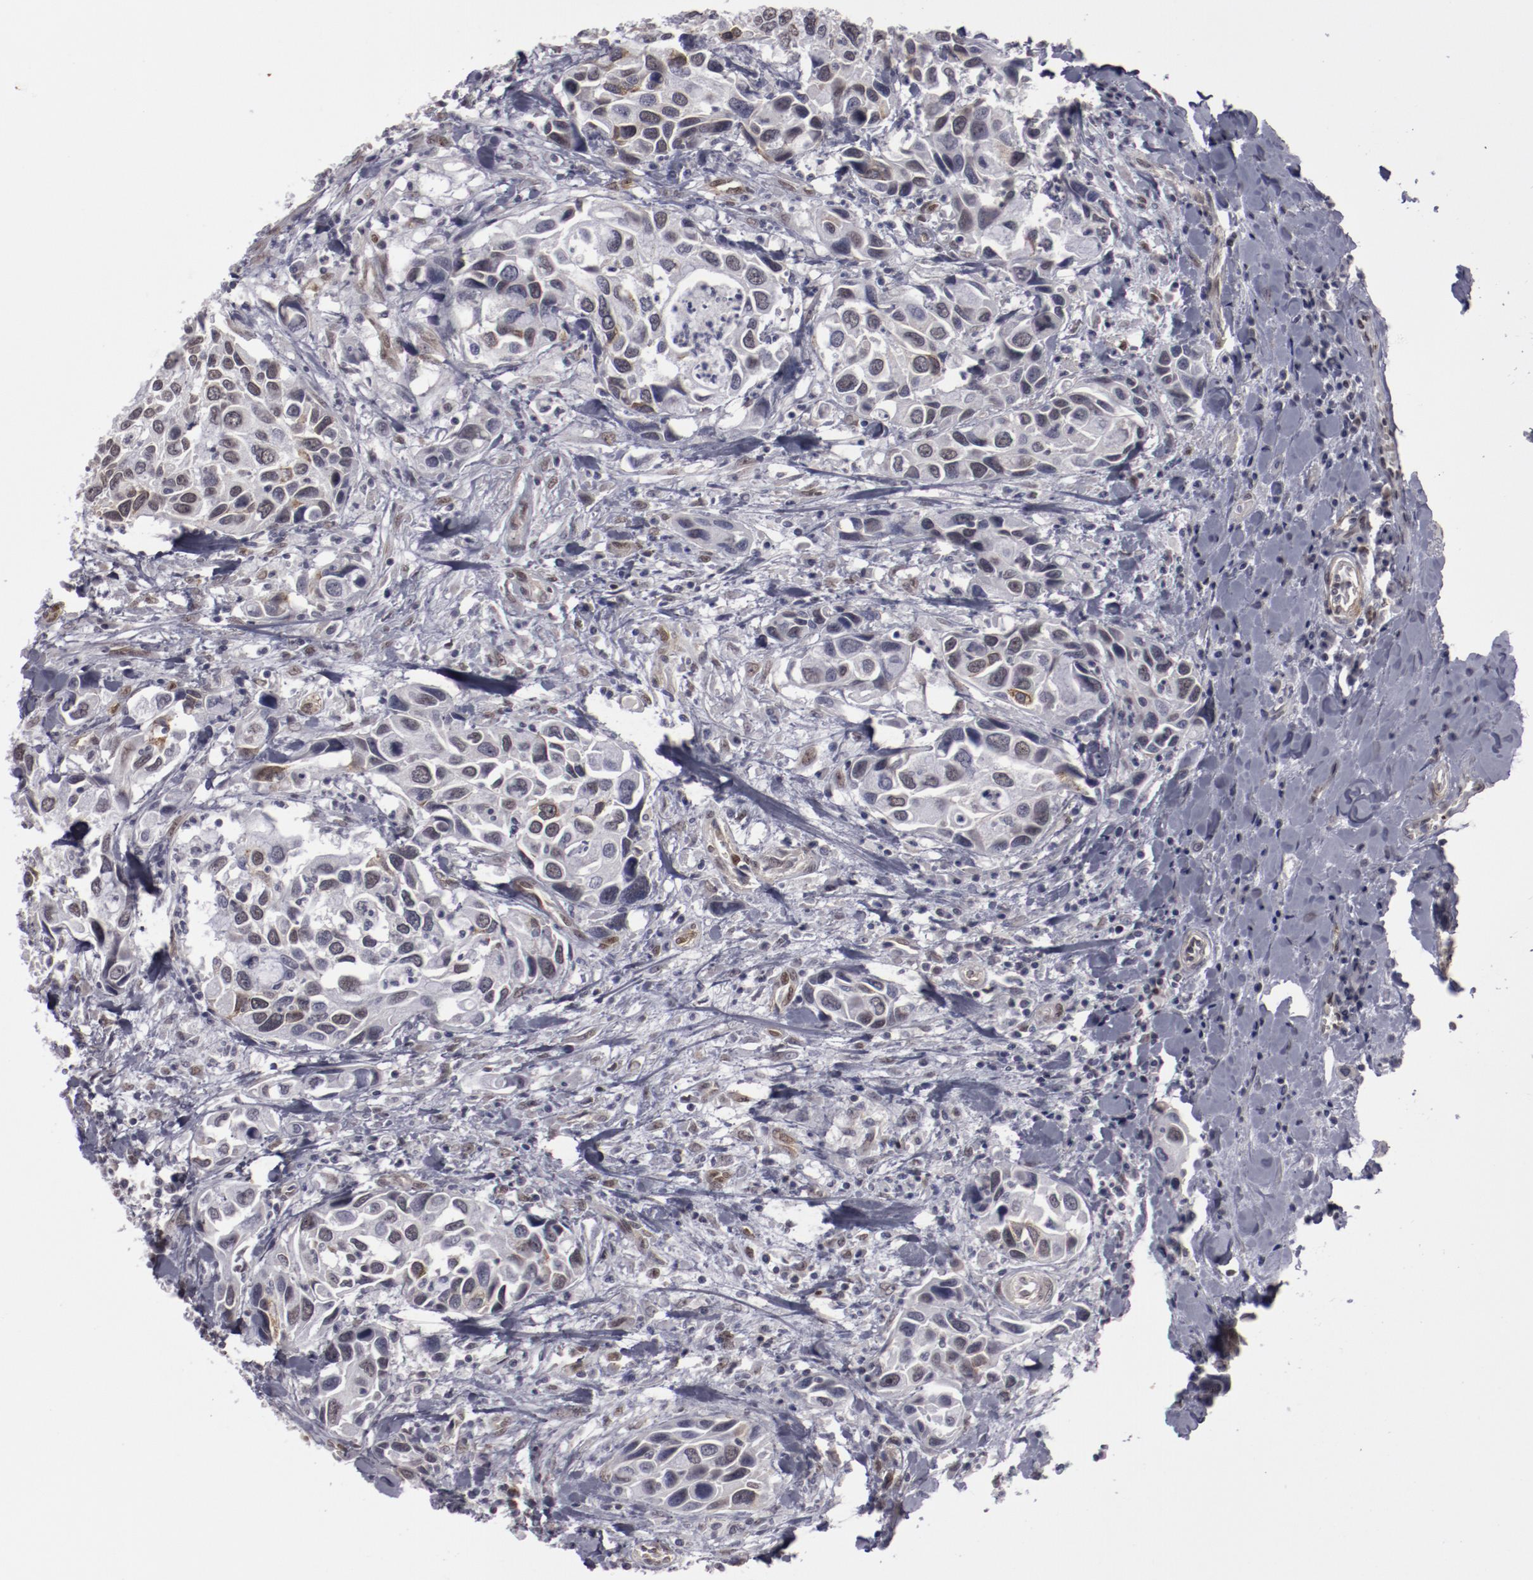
{"staining": {"intensity": "negative", "quantity": "none", "location": "none"}, "tissue": "urothelial cancer", "cell_type": "Tumor cells", "image_type": "cancer", "snomed": [{"axis": "morphology", "description": "Urothelial carcinoma, High grade"}, {"axis": "topography", "description": "Urinary bladder"}], "caption": "An image of human urothelial carcinoma (high-grade) is negative for staining in tumor cells.", "gene": "LEF1", "patient": {"sex": "male", "age": 66}}